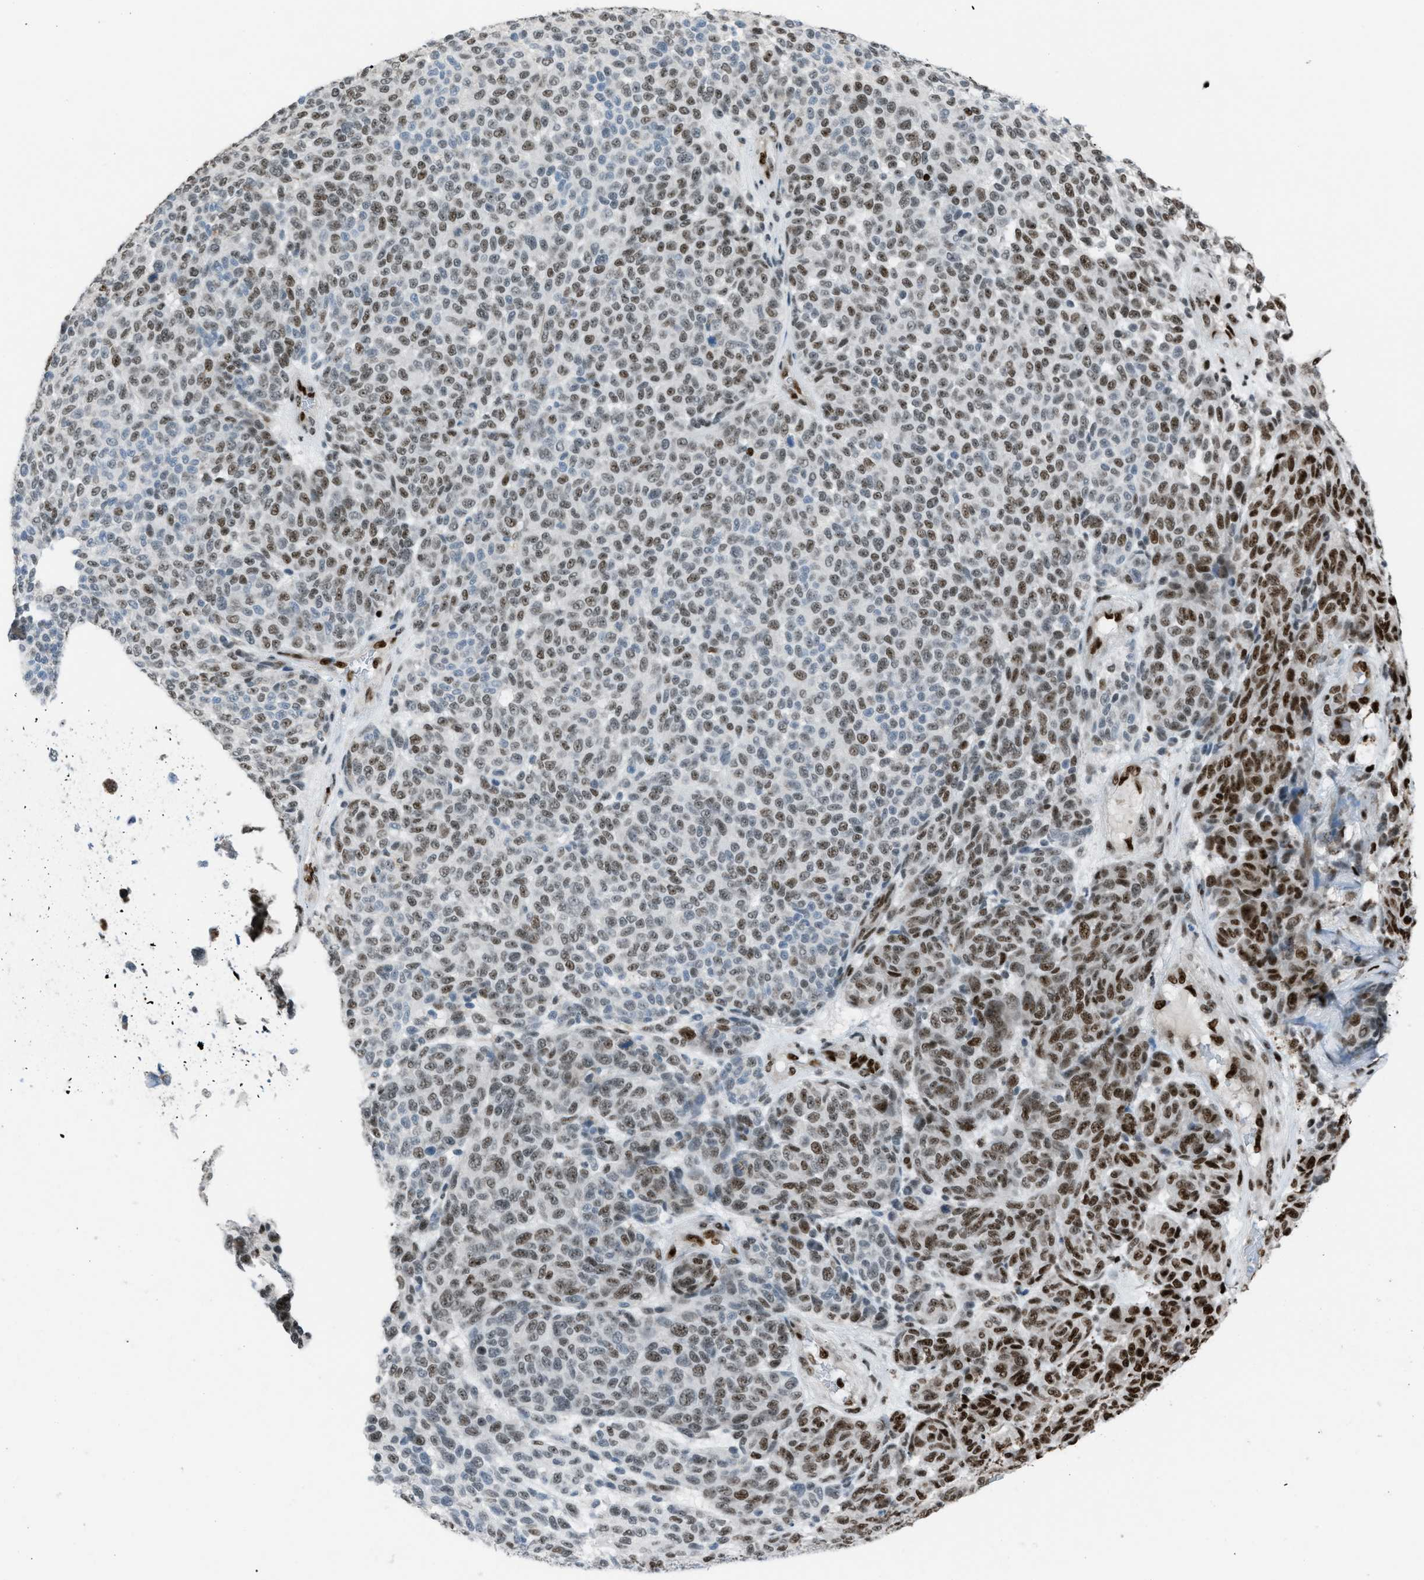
{"staining": {"intensity": "strong", "quantity": "25%-75%", "location": "nuclear"}, "tissue": "melanoma", "cell_type": "Tumor cells", "image_type": "cancer", "snomed": [{"axis": "morphology", "description": "Malignant melanoma, NOS"}, {"axis": "topography", "description": "Skin"}], "caption": "A brown stain shows strong nuclear expression of a protein in malignant melanoma tumor cells.", "gene": "SLFN5", "patient": {"sex": "male", "age": 59}}